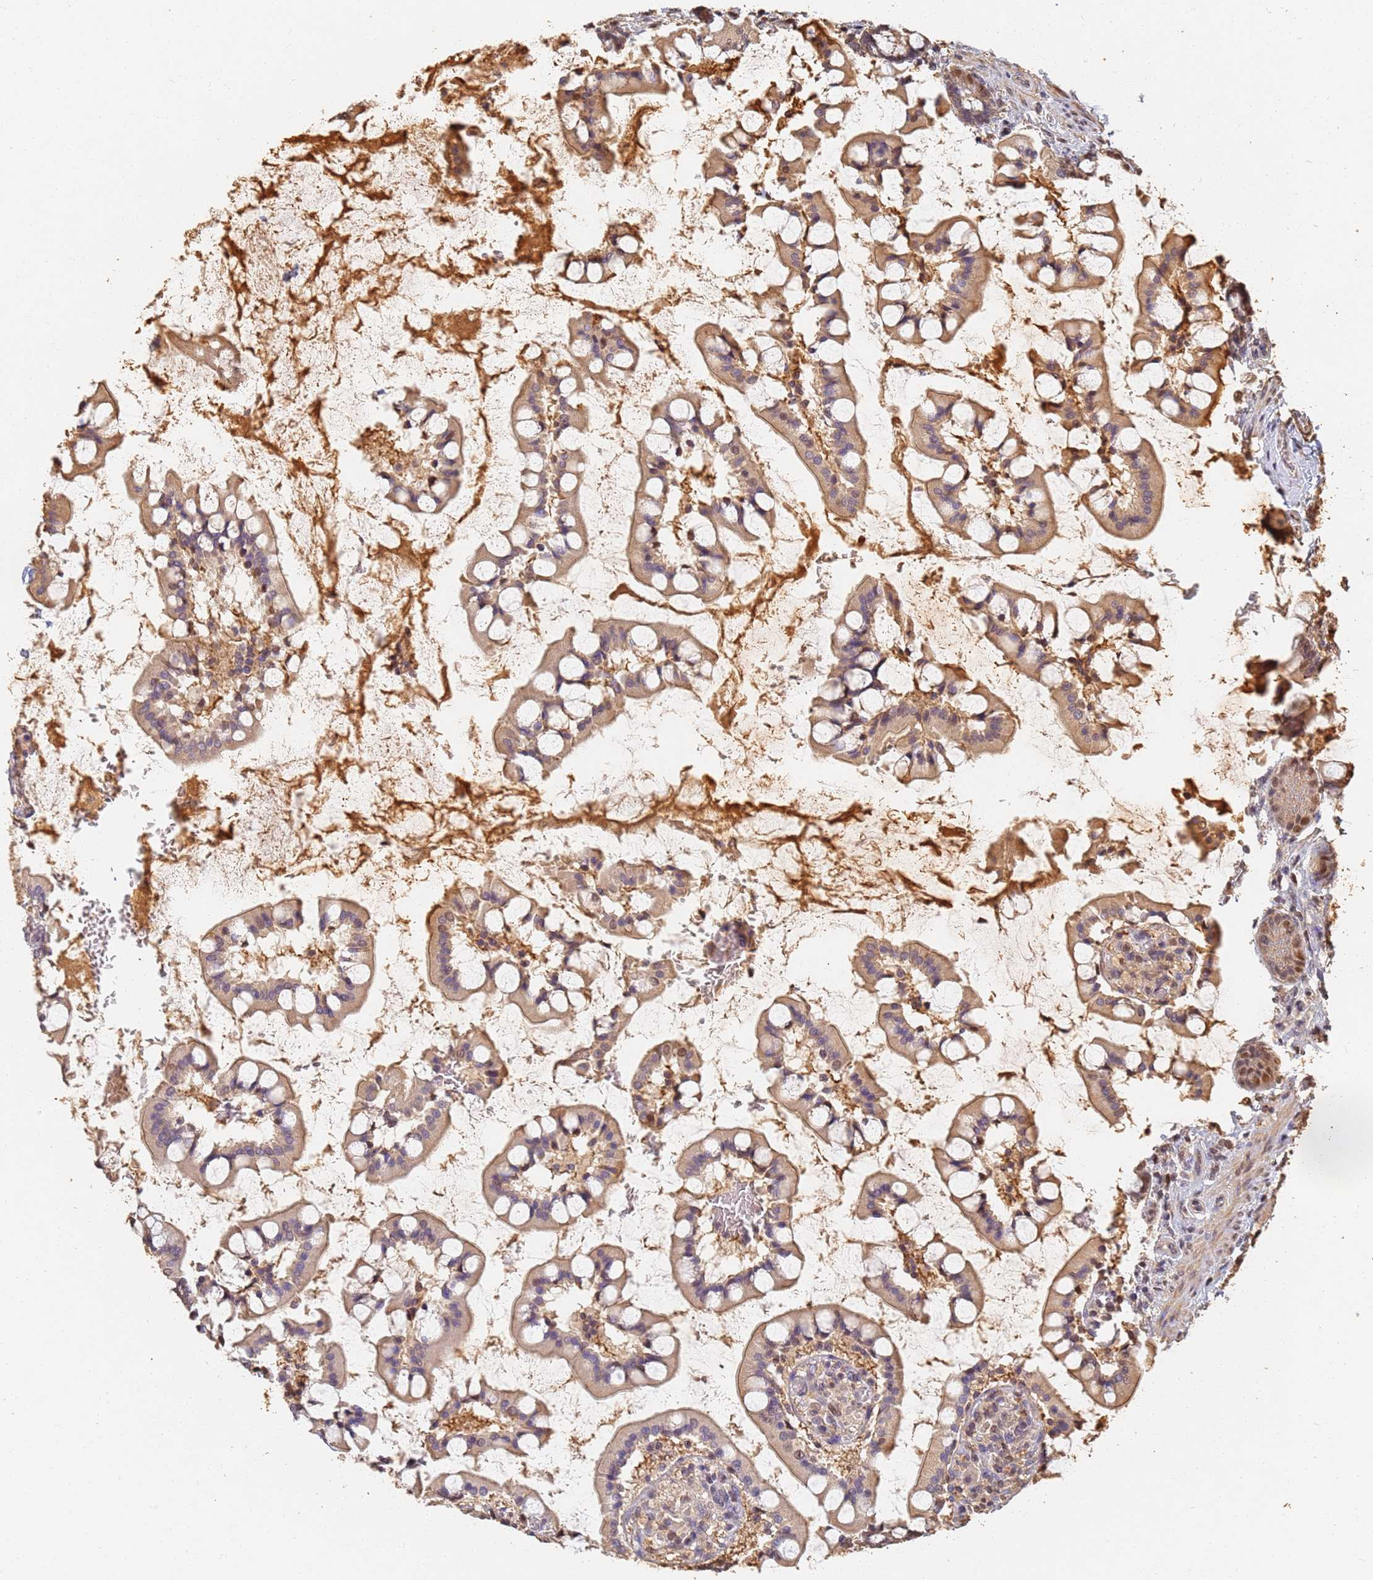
{"staining": {"intensity": "moderate", "quantity": "25%-75%", "location": "cytoplasmic/membranous"}, "tissue": "small intestine", "cell_type": "Glandular cells", "image_type": "normal", "snomed": [{"axis": "morphology", "description": "Normal tissue, NOS"}, {"axis": "topography", "description": "Small intestine"}], "caption": "Immunohistochemical staining of normal human small intestine displays 25%-75% levels of moderate cytoplasmic/membranous protein expression in about 25%-75% of glandular cells. The staining was performed using DAB (3,3'-diaminobenzidine) to visualize the protein expression in brown, while the nuclei were stained in blue with hematoxylin (Magnification: 20x).", "gene": "JAK2", "patient": {"sex": "male", "age": 52}}